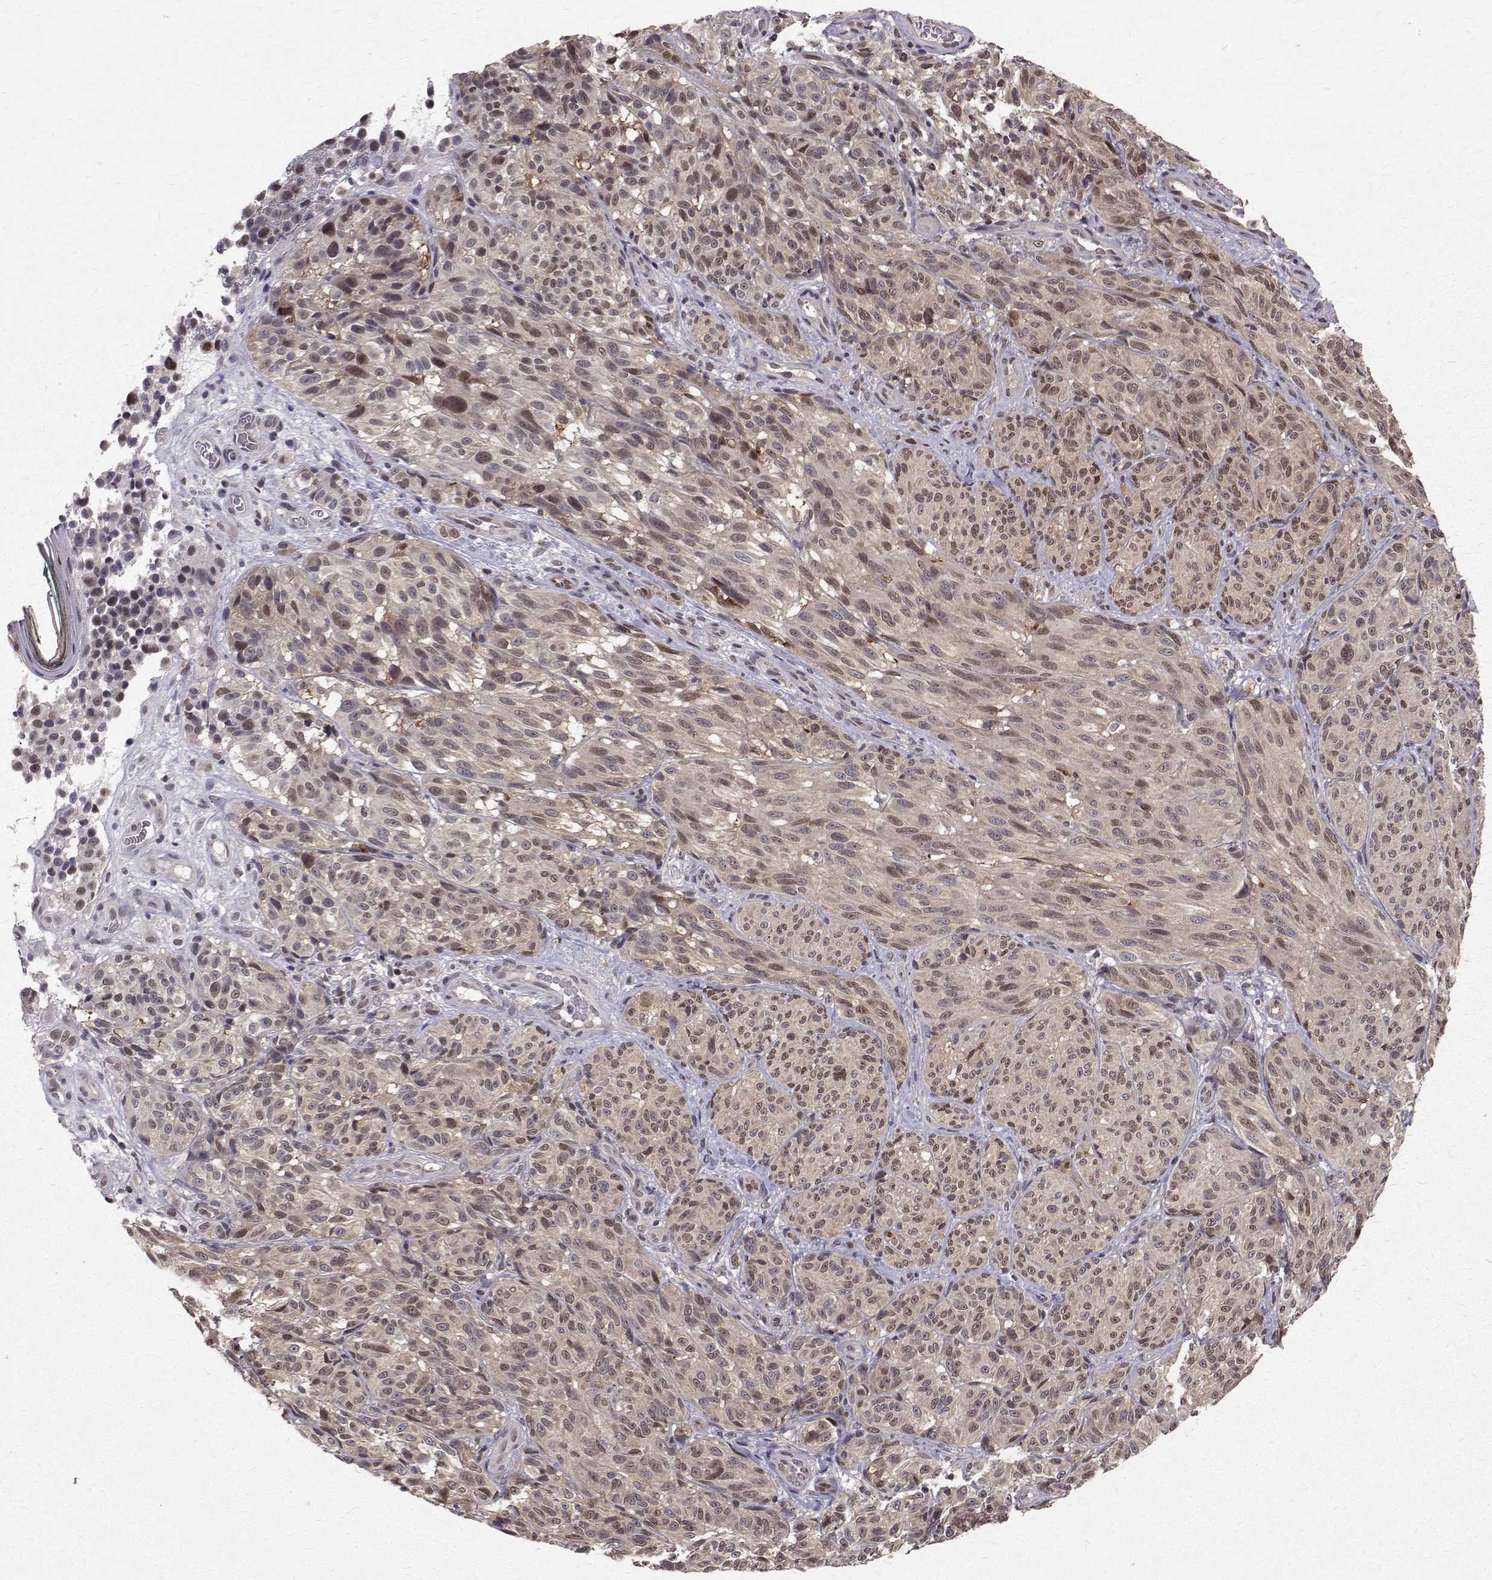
{"staining": {"intensity": "weak", "quantity": "25%-75%", "location": "nuclear"}, "tissue": "melanoma", "cell_type": "Tumor cells", "image_type": "cancer", "snomed": [{"axis": "morphology", "description": "Malignant melanoma, NOS"}, {"axis": "topography", "description": "Skin"}], "caption": "This image displays IHC staining of melanoma, with low weak nuclear positivity in approximately 25%-75% of tumor cells.", "gene": "NIF3L1", "patient": {"sex": "female", "age": 85}}